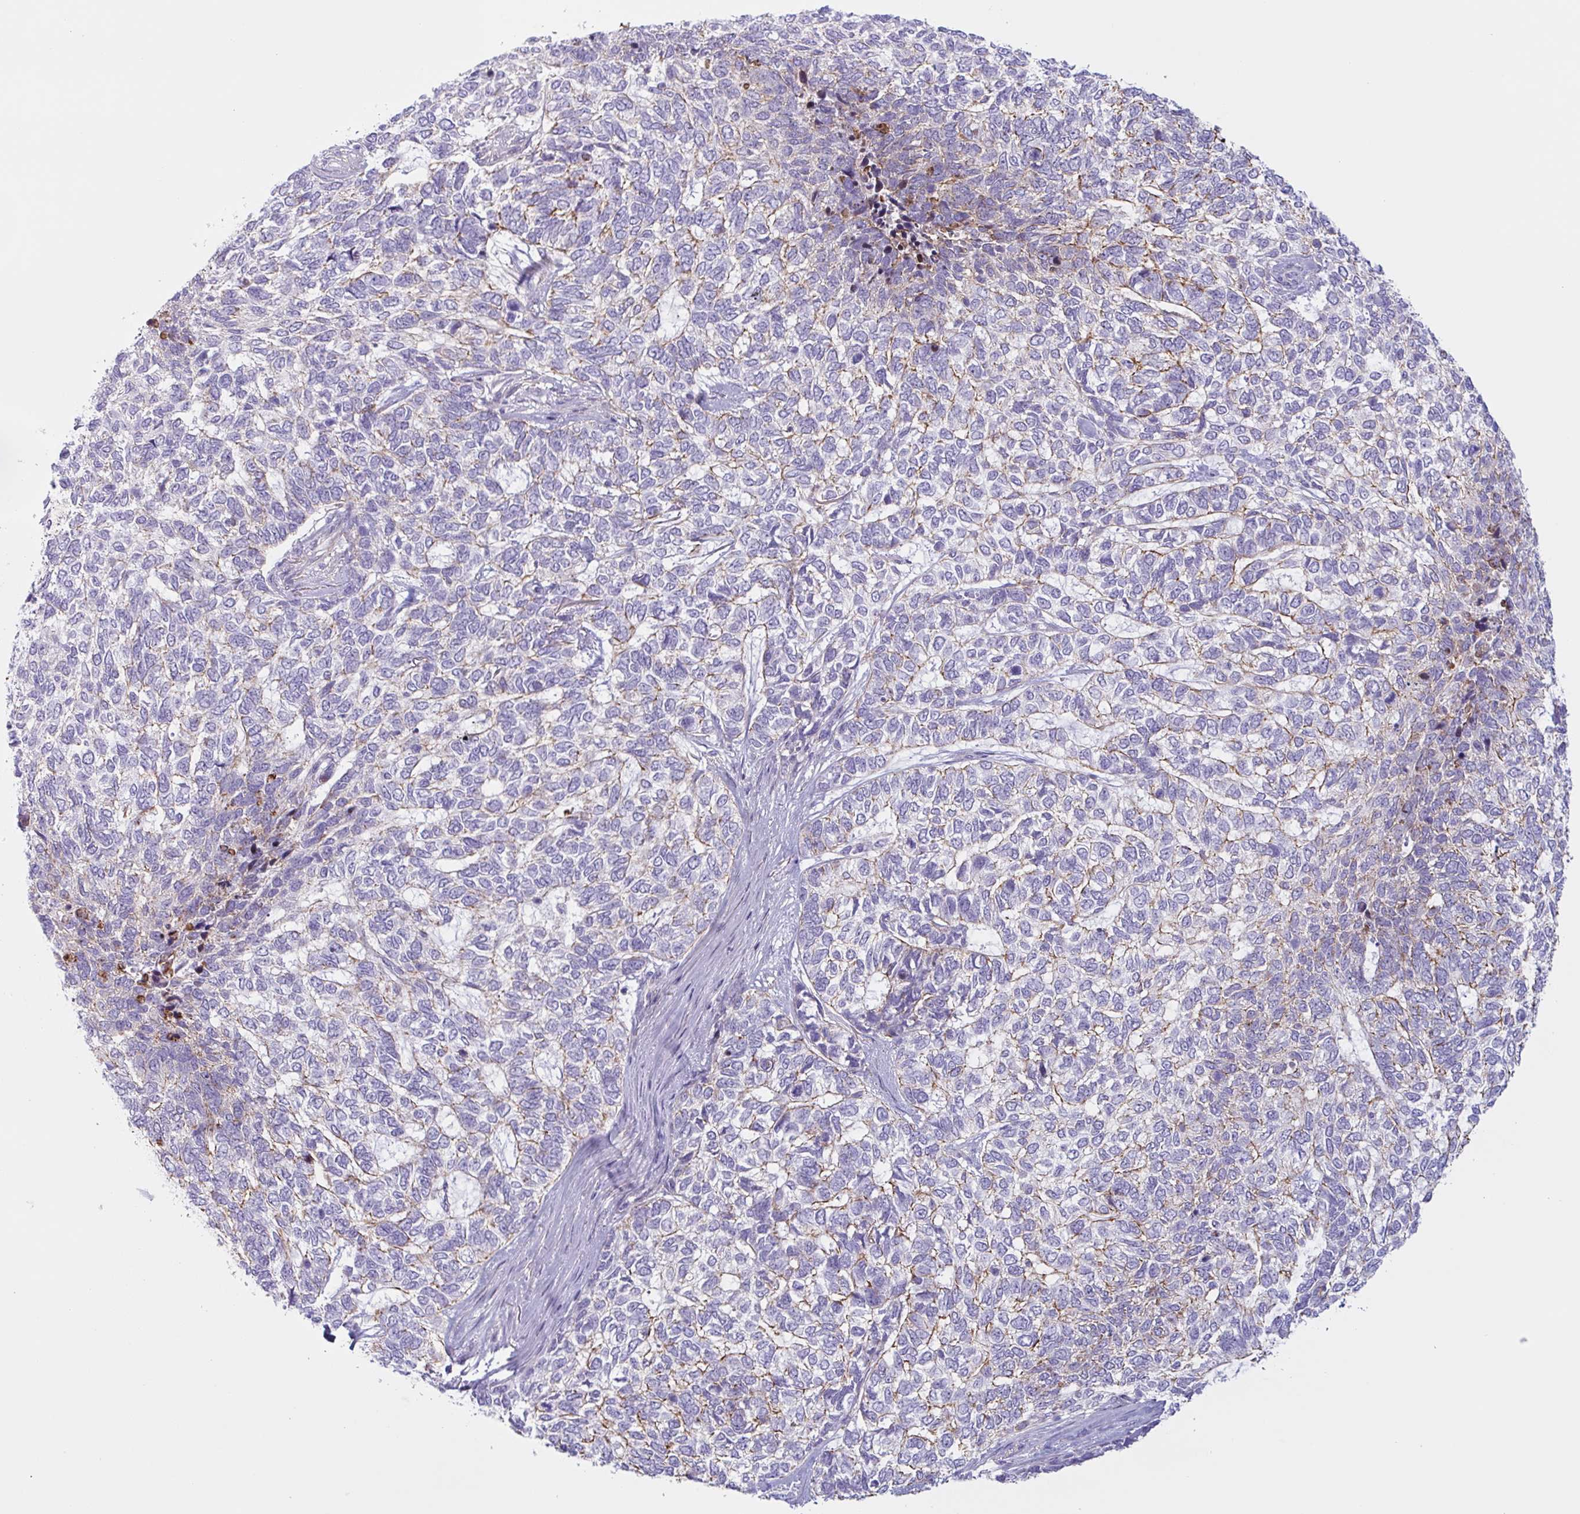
{"staining": {"intensity": "negative", "quantity": "none", "location": "none"}, "tissue": "skin cancer", "cell_type": "Tumor cells", "image_type": "cancer", "snomed": [{"axis": "morphology", "description": "Basal cell carcinoma"}, {"axis": "topography", "description": "Skin"}], "caption": "There is no significant staining in tumor cells of skin basal cell carcinoma. Brightfield microscopy of immunohistochemistry stained with DAB (brown) and hematoxylin (blue), captured at high magnification.", "gene": "MYH10", "patient": {"sex": "female", "age": 65}}